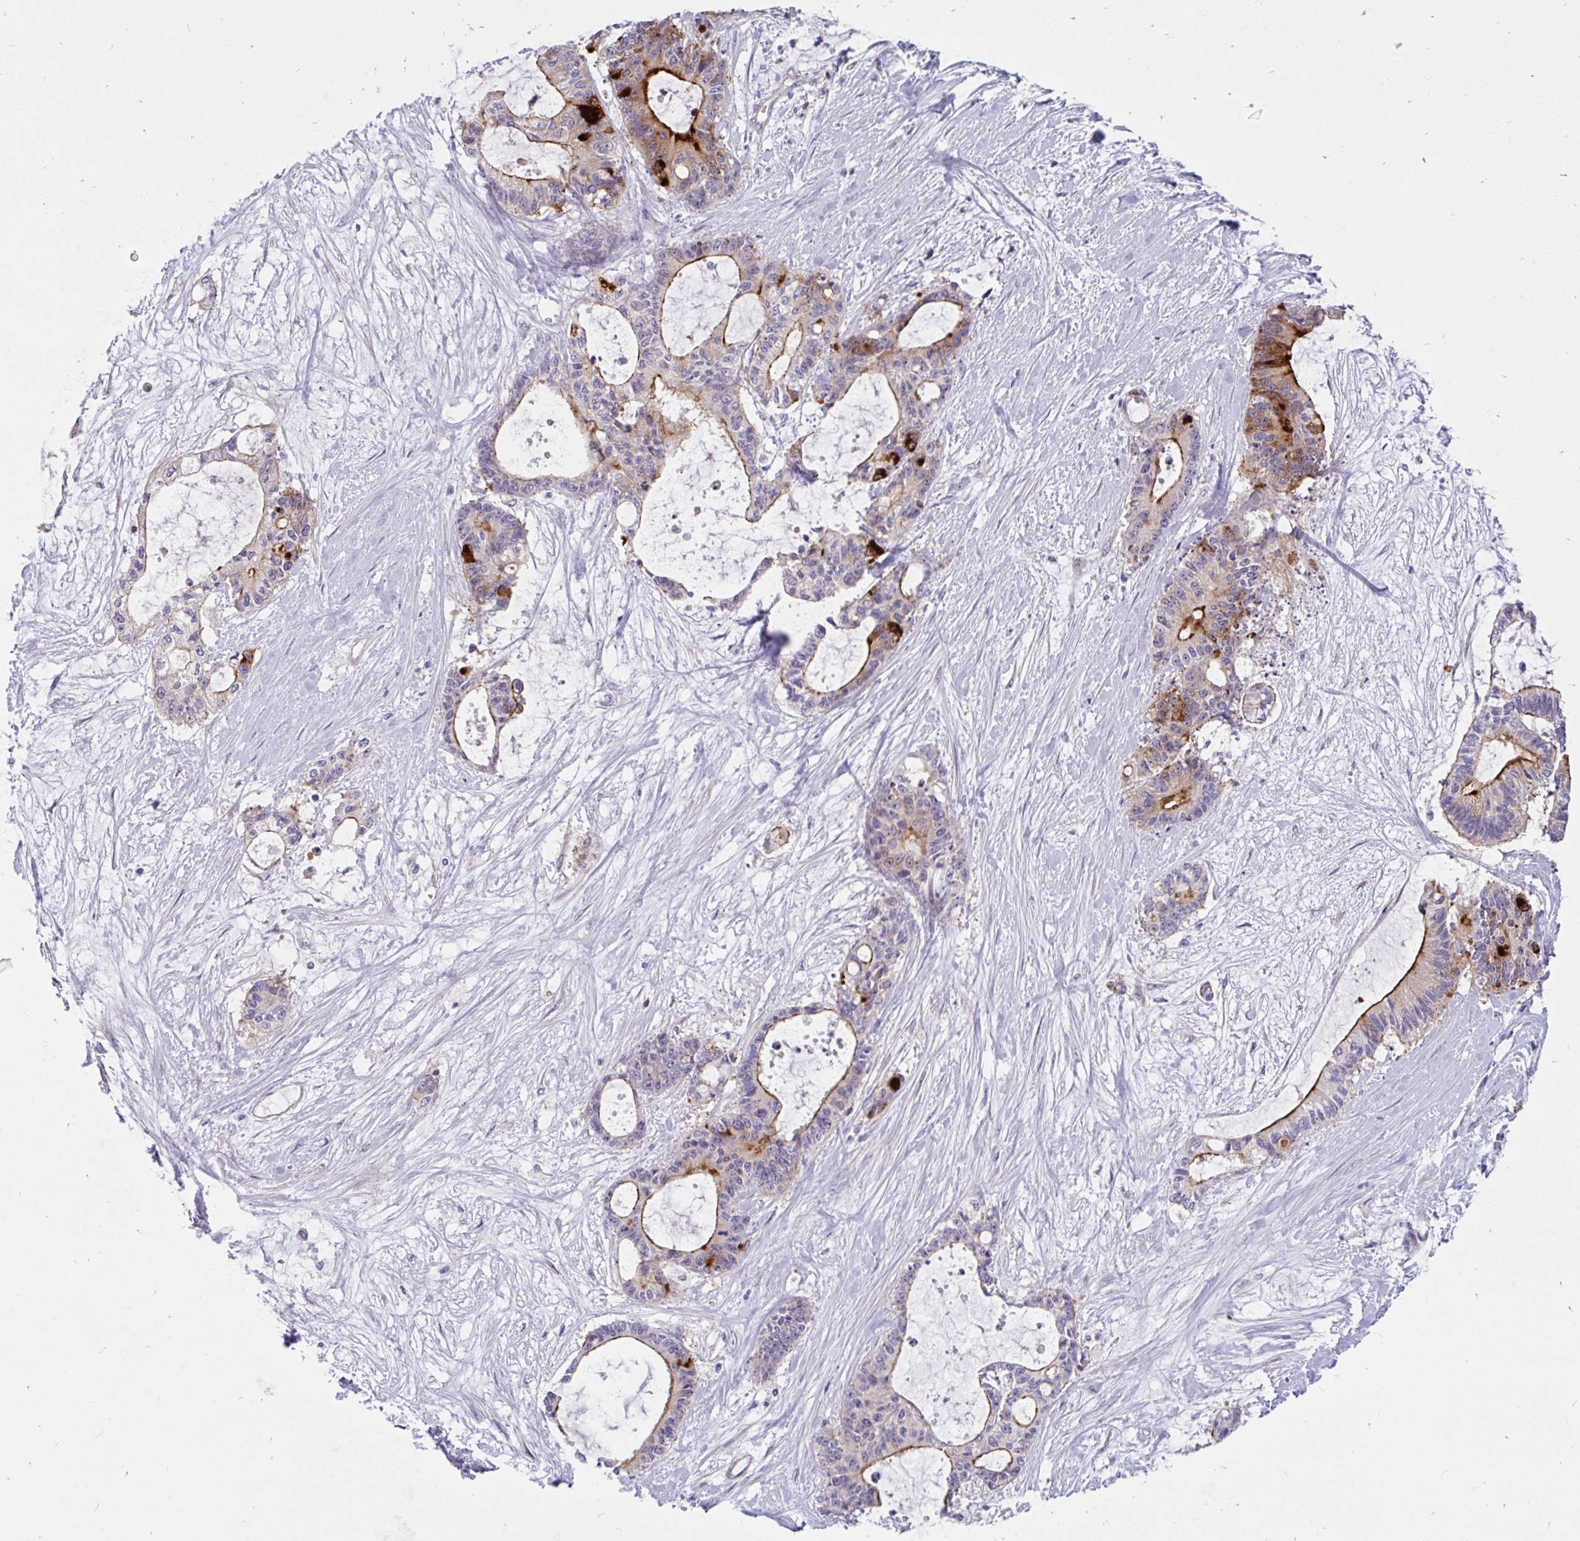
{"staining": {"intensity": "strong", "quantity": "25%-75%", "location": "cytoplasmic/membranous"}, "tissue": "liver cancer", "cell_type": "Tumor cells", "image_type": "cancer", "snomed": [{"axis": "morphology", "description": "Normal tissue, NOS"}, {"axis": "morphology", "description": "Cholangiocarcinoma"}, {"axis": "topography", "description": "Liver"}, {"axis": "topography", "description": "Peripheral nerve tissue"}], "caption": "Immunohistochemistry (IHC) image of human cholangiocarcinoma (liver) stained for a protein (brown), which shows high levels of strong cytoplasmic/membranous positivity in about 25%-75% of tumor cells.", "gene": "LRRC26", "patient": {"sex": "female", "age": 73}}